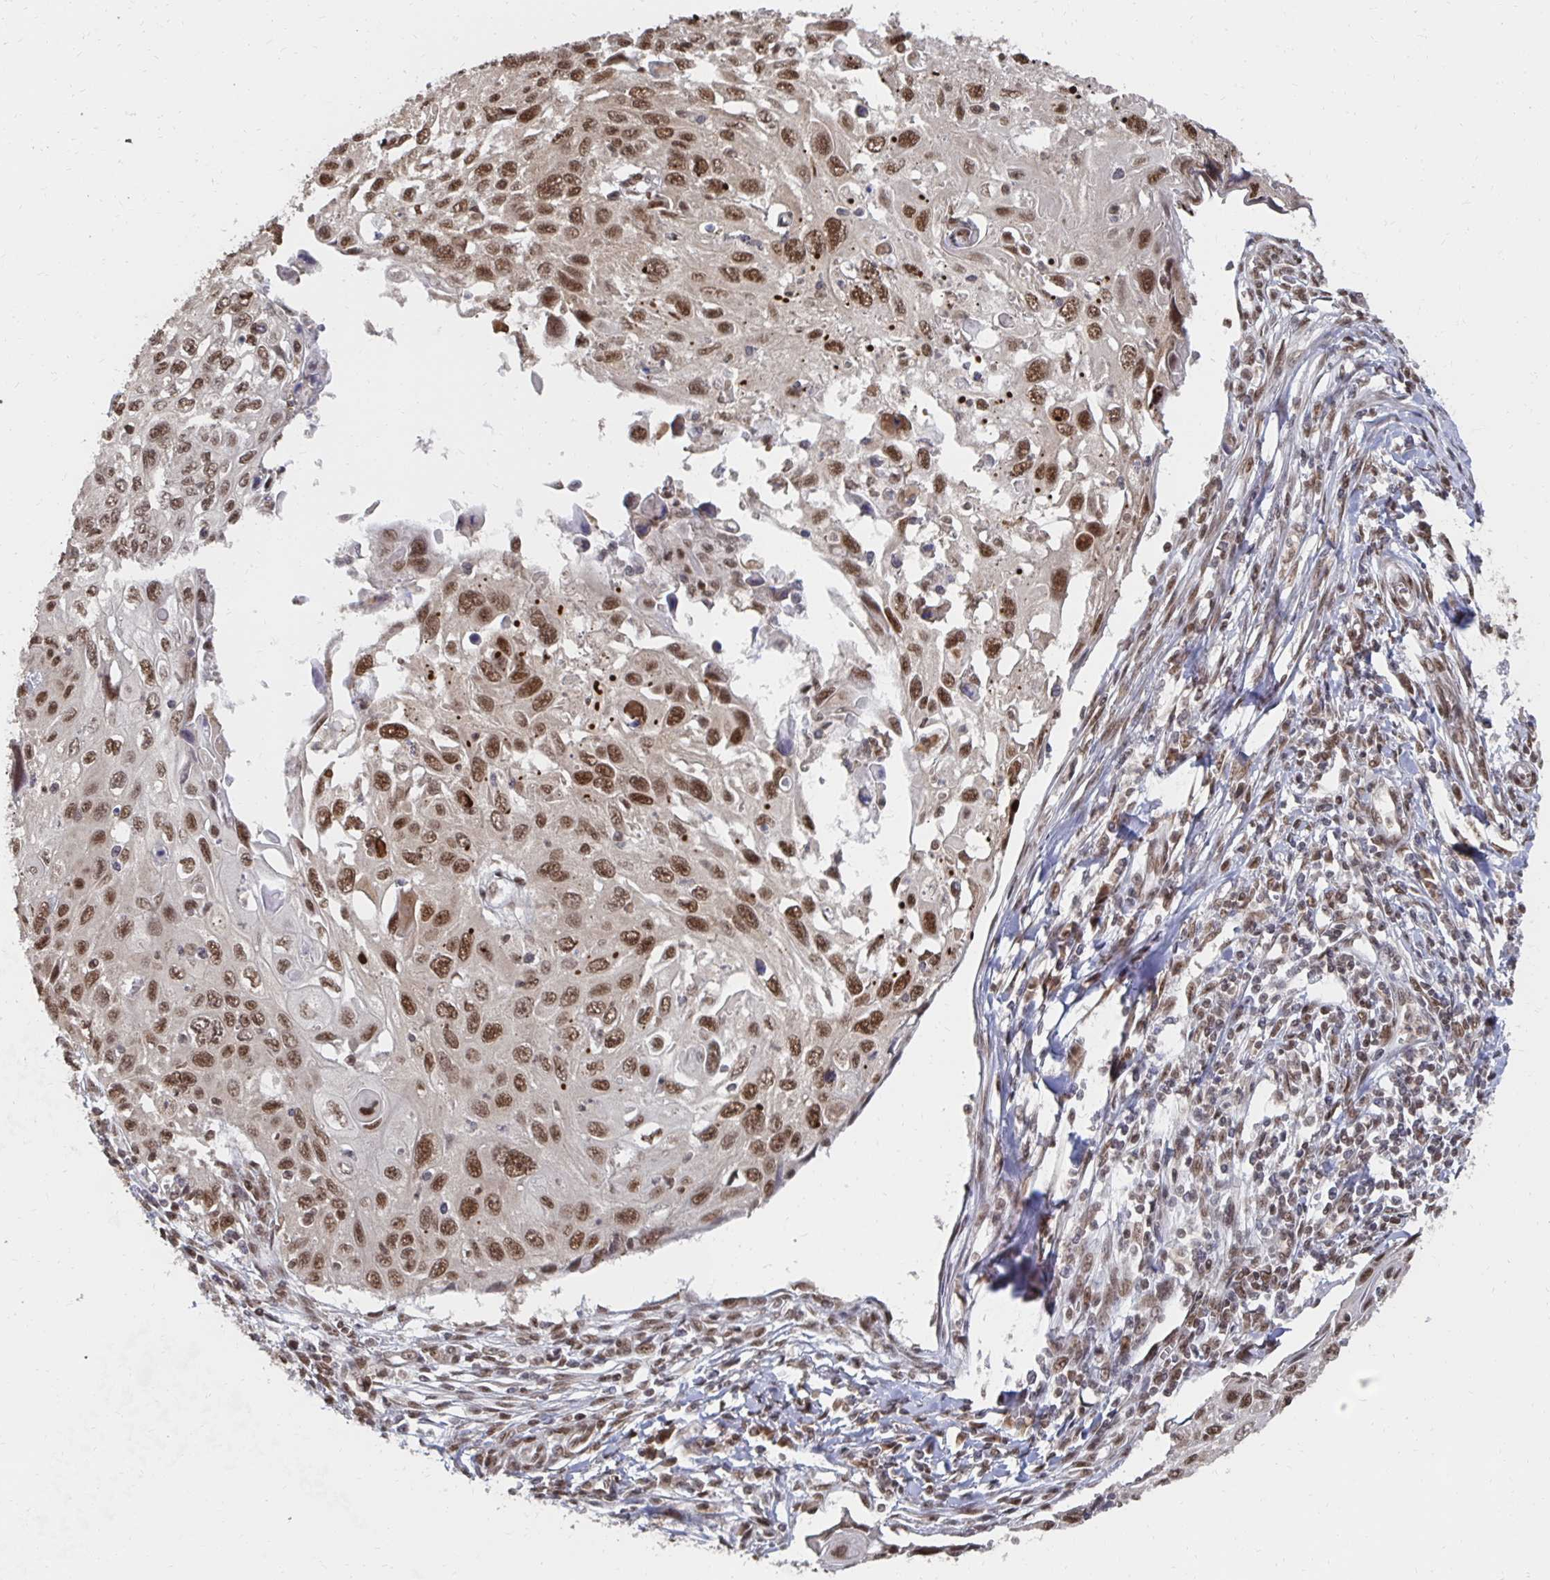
{"staining": {"intensity": "moderate", "quantity": ">75%", "location": "nuclear"}, "tissue": "cervical cancer", "cell_type": "Tumor cells", "image_type": "cancer", "snomed": [{"axis": "morphology", "description": "Squamous cell carcinoma, NOS"}, {"axis": "topography", "description": "Cervix"}], "caption": "A brown stain highlights moderate nuclear expression of a protein in human cervical cancer (squamous cell carcinoma) tumor cells. Nuclei are stained in blue.", "gene": "GTF3C6", "patient": {"sex": "female", "age": 70}}